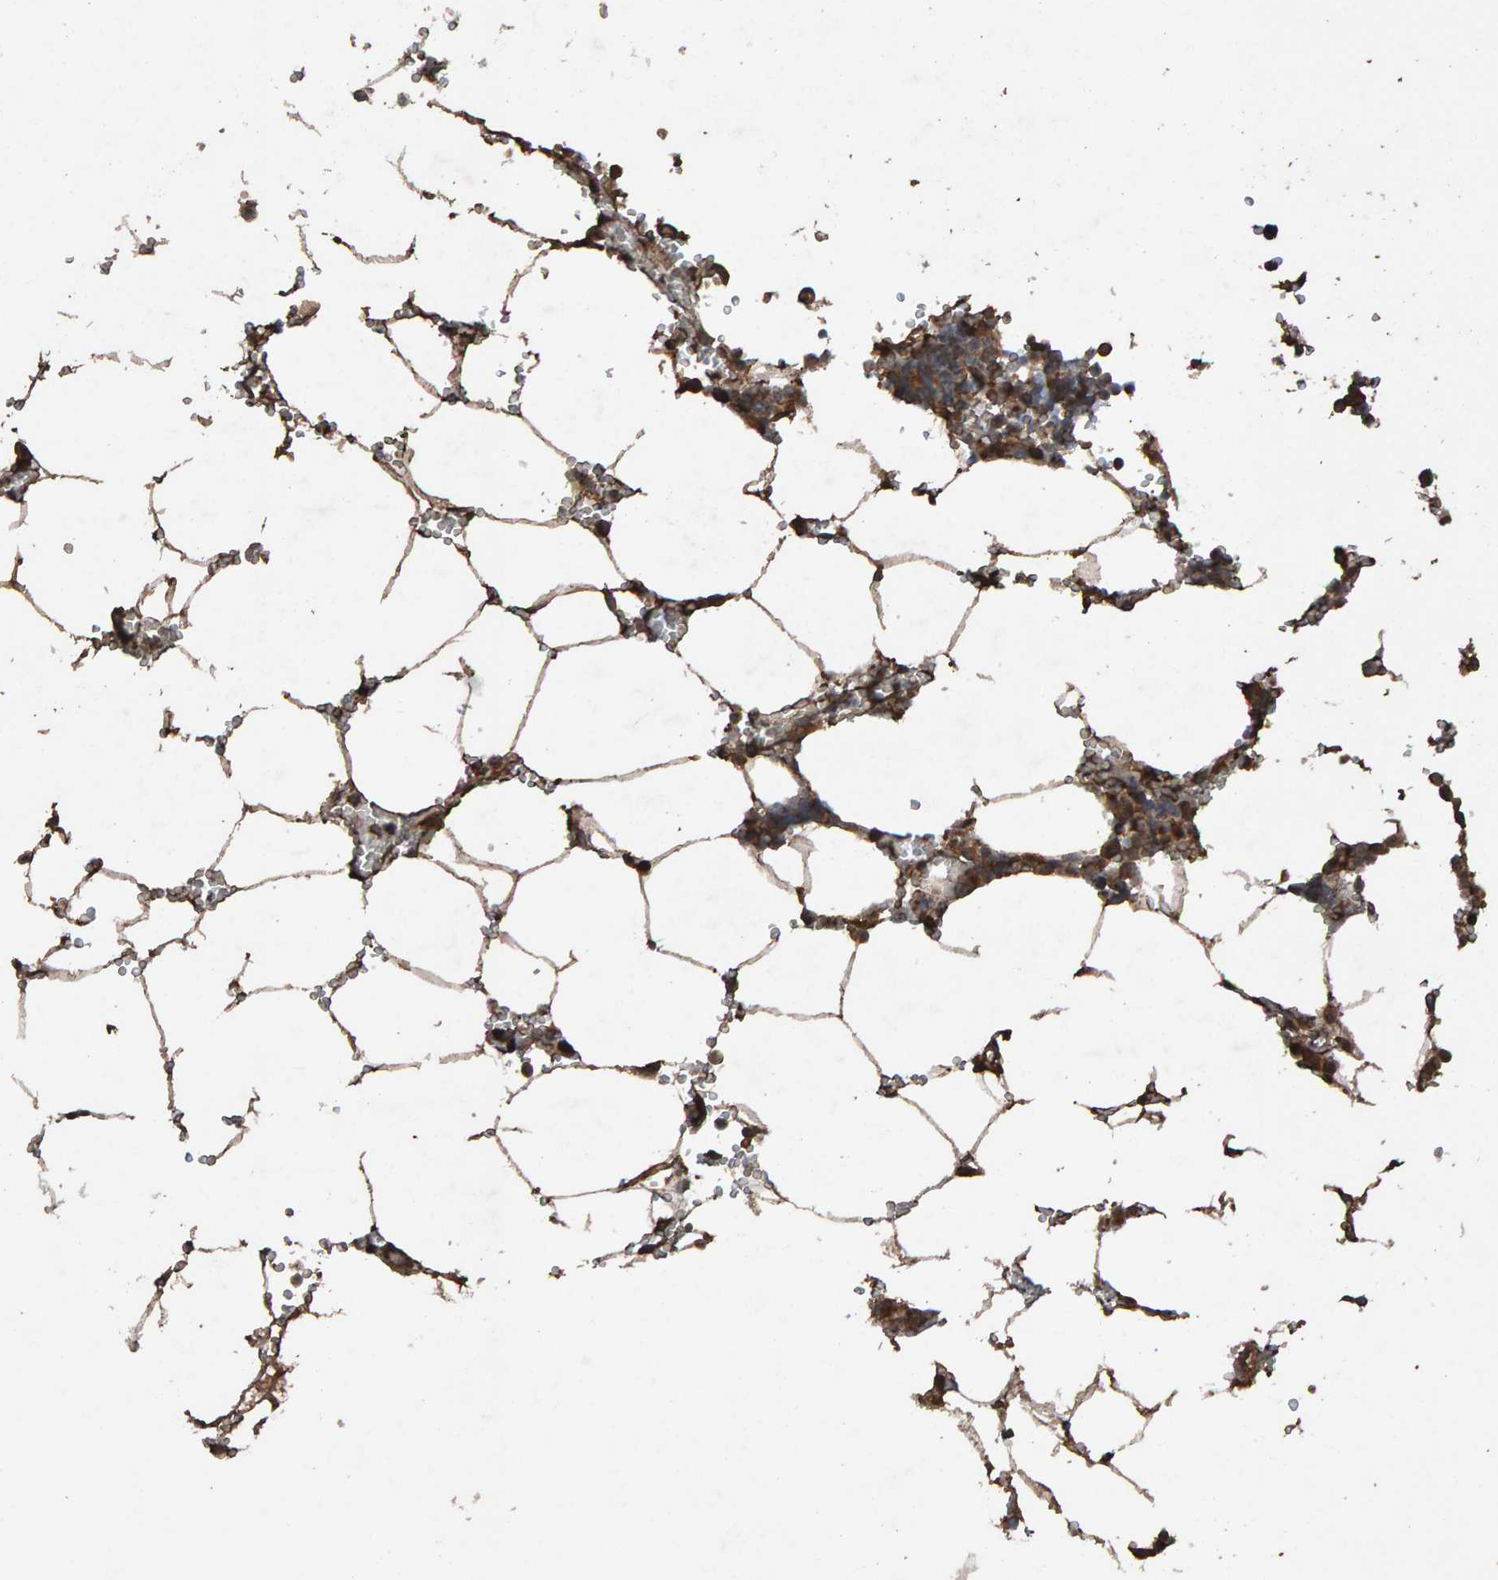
{"staining": {"intensity": "moderate", "quantity": "25%-75%", "location": "cytoplasmic/membranous,nuclear"}, "tissue": "bone marrow", "cell_type": "Hematopoietic cells", "image_type": "normal", "snomed": [{"axis": "morphology", "description": "Normal tissue, NOS"}, {"axis": "topography", "description": "Bone marrow"}], "caption": "The micrograph reveals a brown stain indicating the presence of a protein in the cytoplasmic/membranous,nuclear of hematopoietic cells in bone marrow. (Brightfield microscopy of DAB IHC at high magnification).", "gene": "DUS1L", "patient": {"sex": "male", "age": 70}}